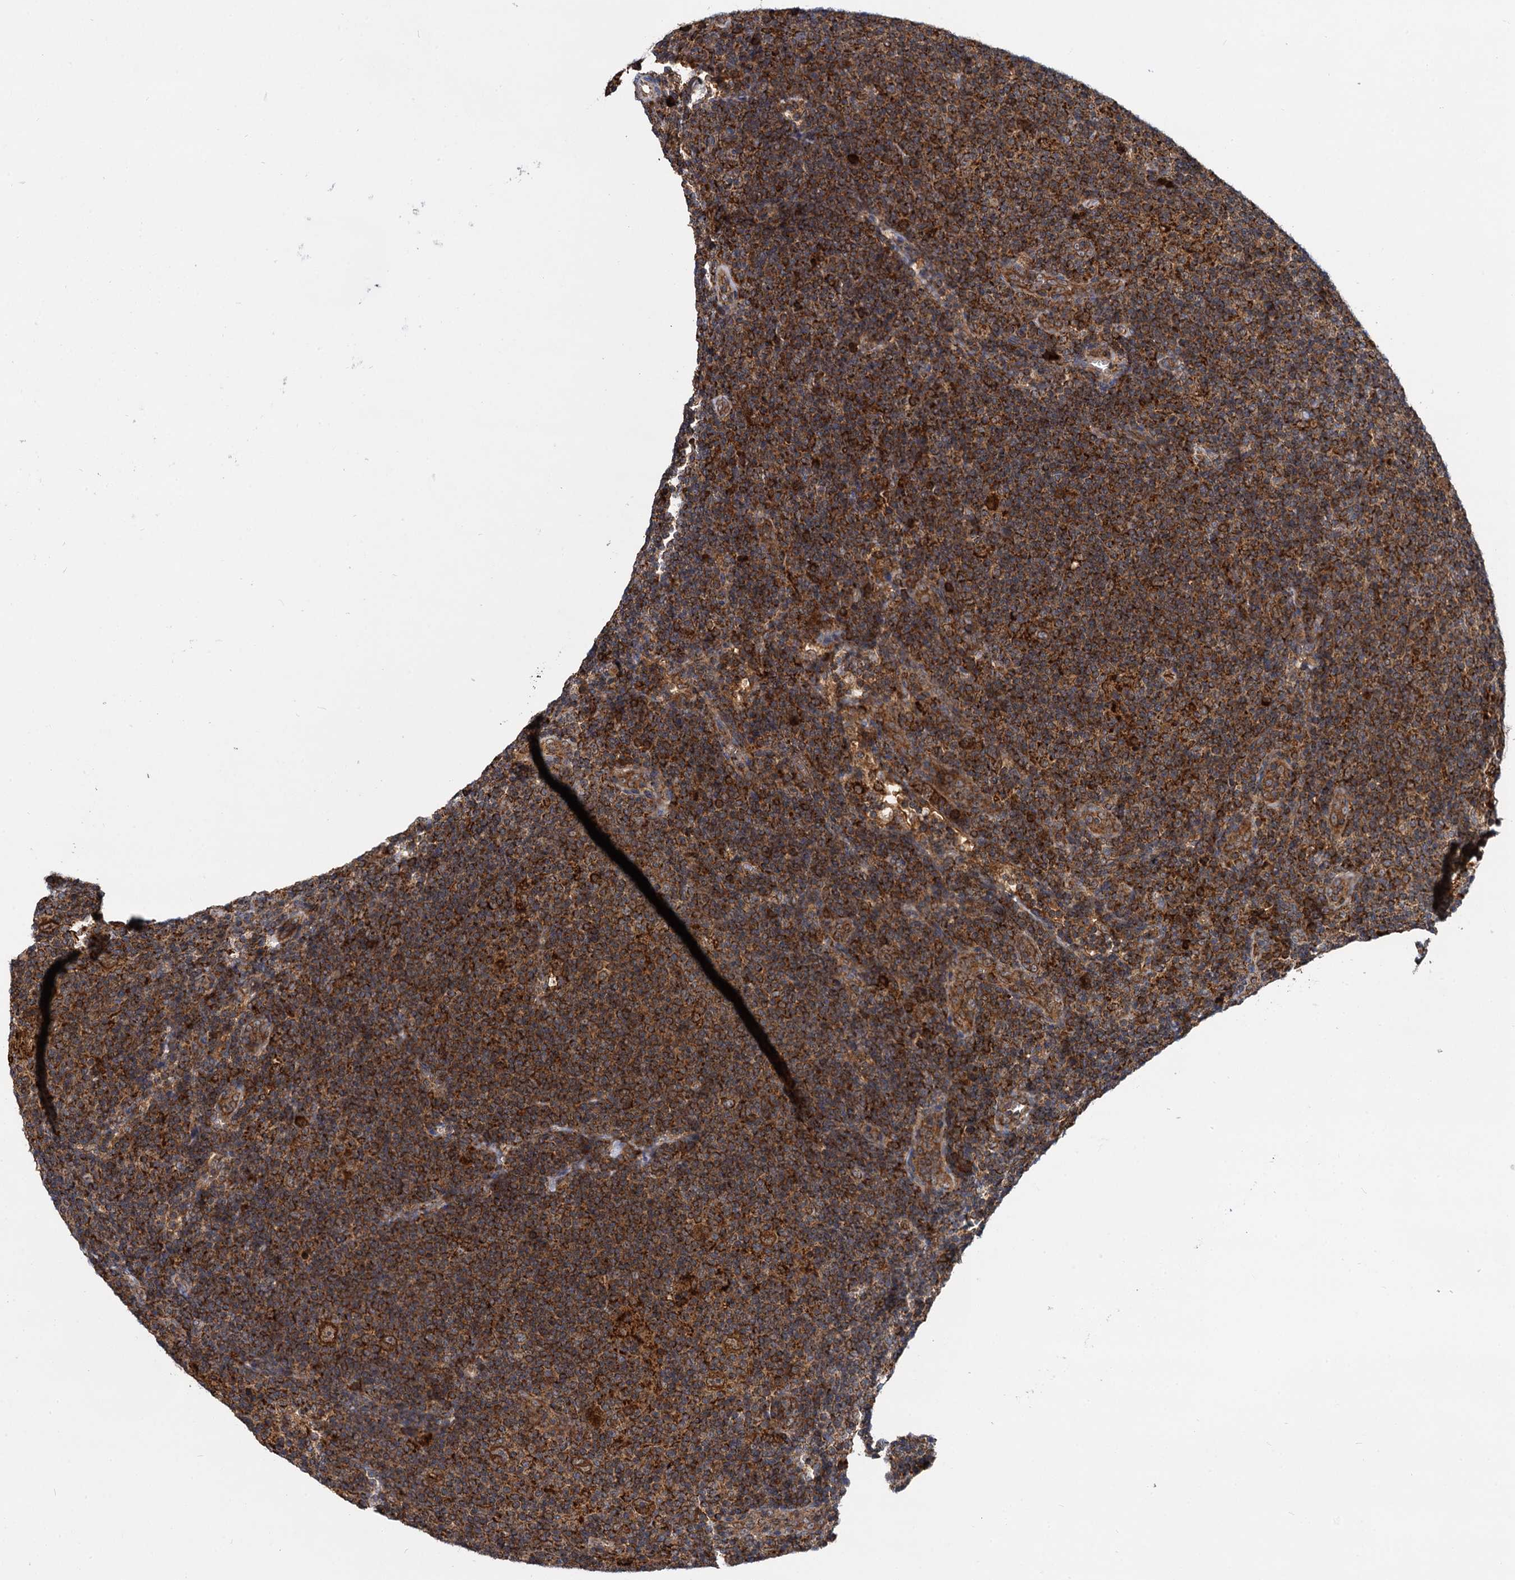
{"staining": {"intensity": "strong", "quantity": ">75%", "location": "cytoplasmic/membranous"}, "tissue": "lymphoma", "cell_type": "Tumor cells", "image_type": "cancer", "snomed": [{"axis": "morphology", "description": "Hodgkin's disease, NOS"}, {"axis": "topography", "description": "Lymph node"}], "caption": "This is a histology image of immunohistochemistry staining of Hodgkin's disease, which shows strong positivity in the cytoplasmic/membranous of tumor cells.", "gene": "UFM1", "patient": {"sex": "female", "age": 57}}